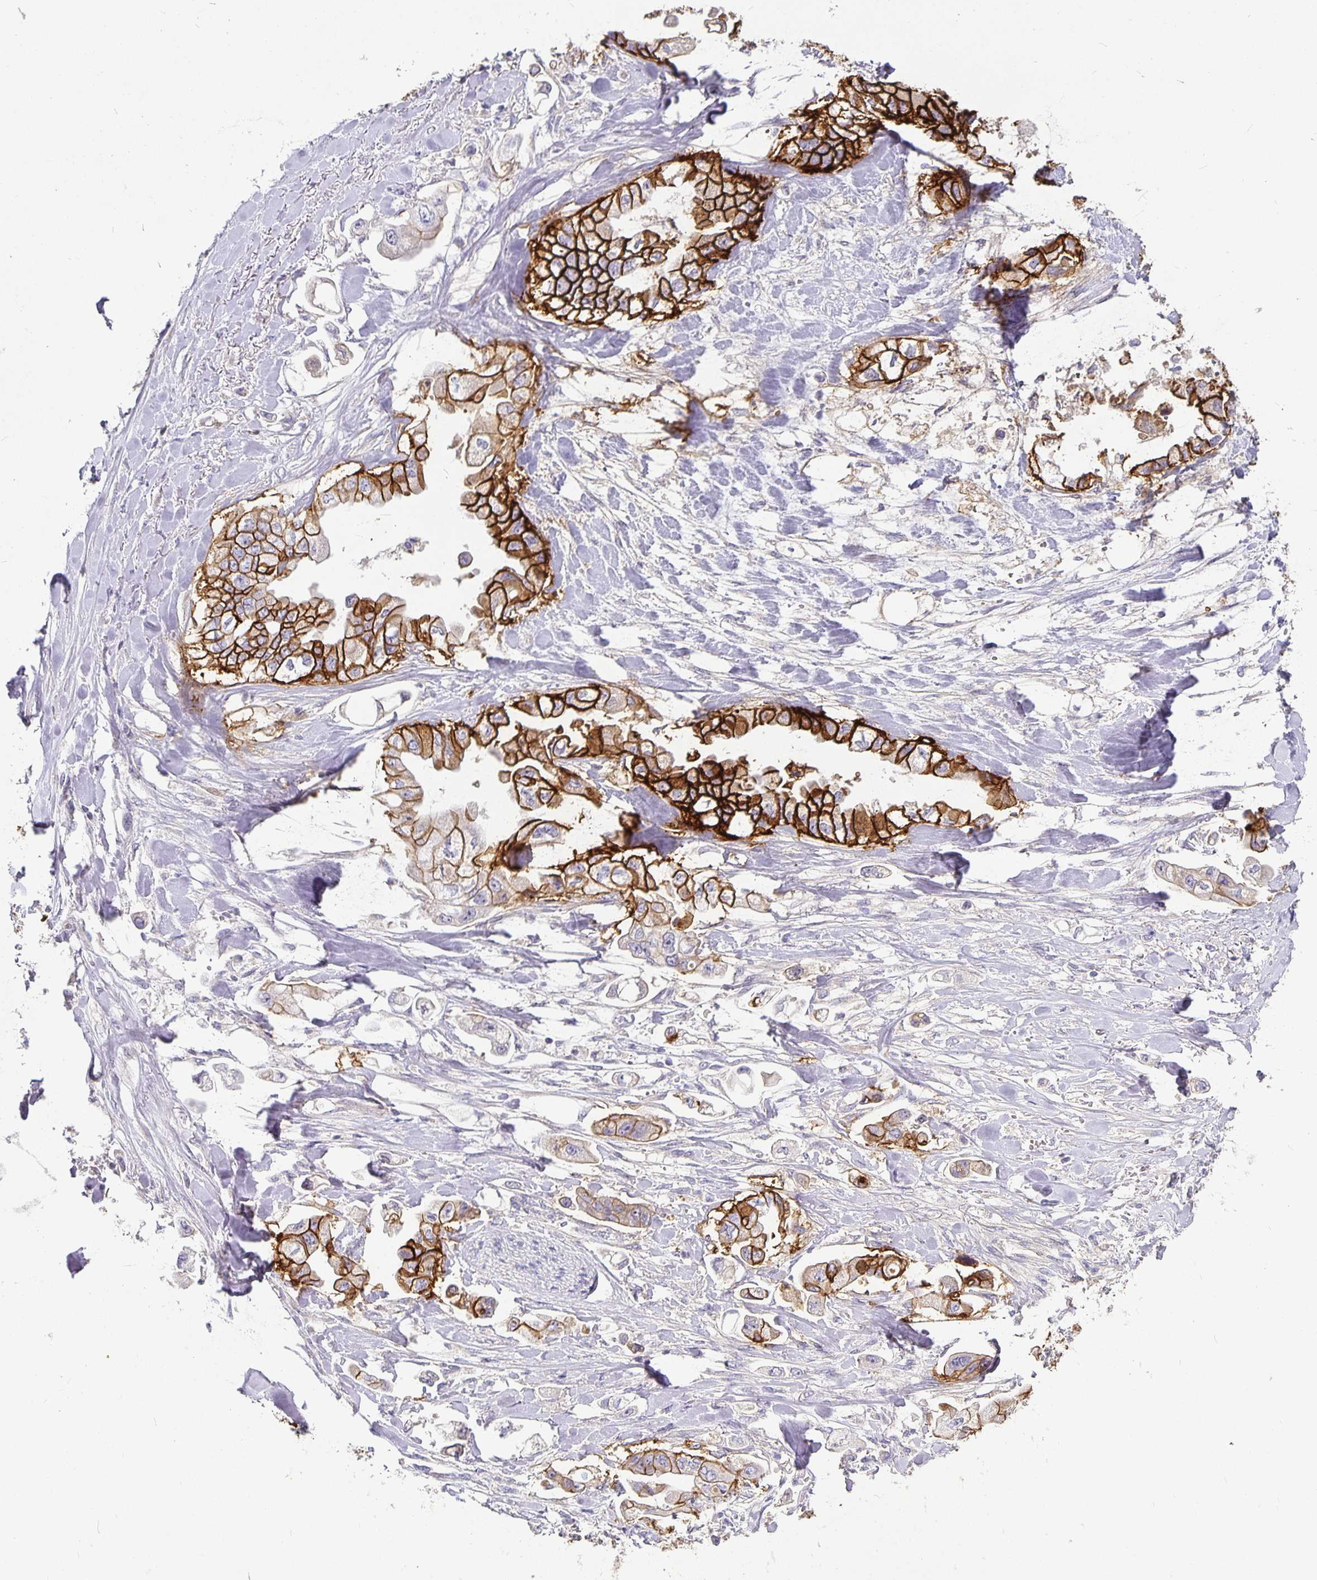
{"staining": {"intensity": "strong", "quantity": "25%-75%", "location": "cytoplasmic/membranous"}, "tissue": "stomach cancer", "cell_type": "Tumor cells", "image_type": "cancer", "snomed": [{"axis": "morphology", "description": "Adenocarcinoma, NOS"}, {"axis": "topography", "description": "Stomach"}], "caption": "Protein staining displays strong cytoplasmic/membranous staining in approximately 25%-75% of tumor cells in adenocarcinoma (stomach).", "gene": "CA12", "patient": {"sex": "male", "age": 62}}